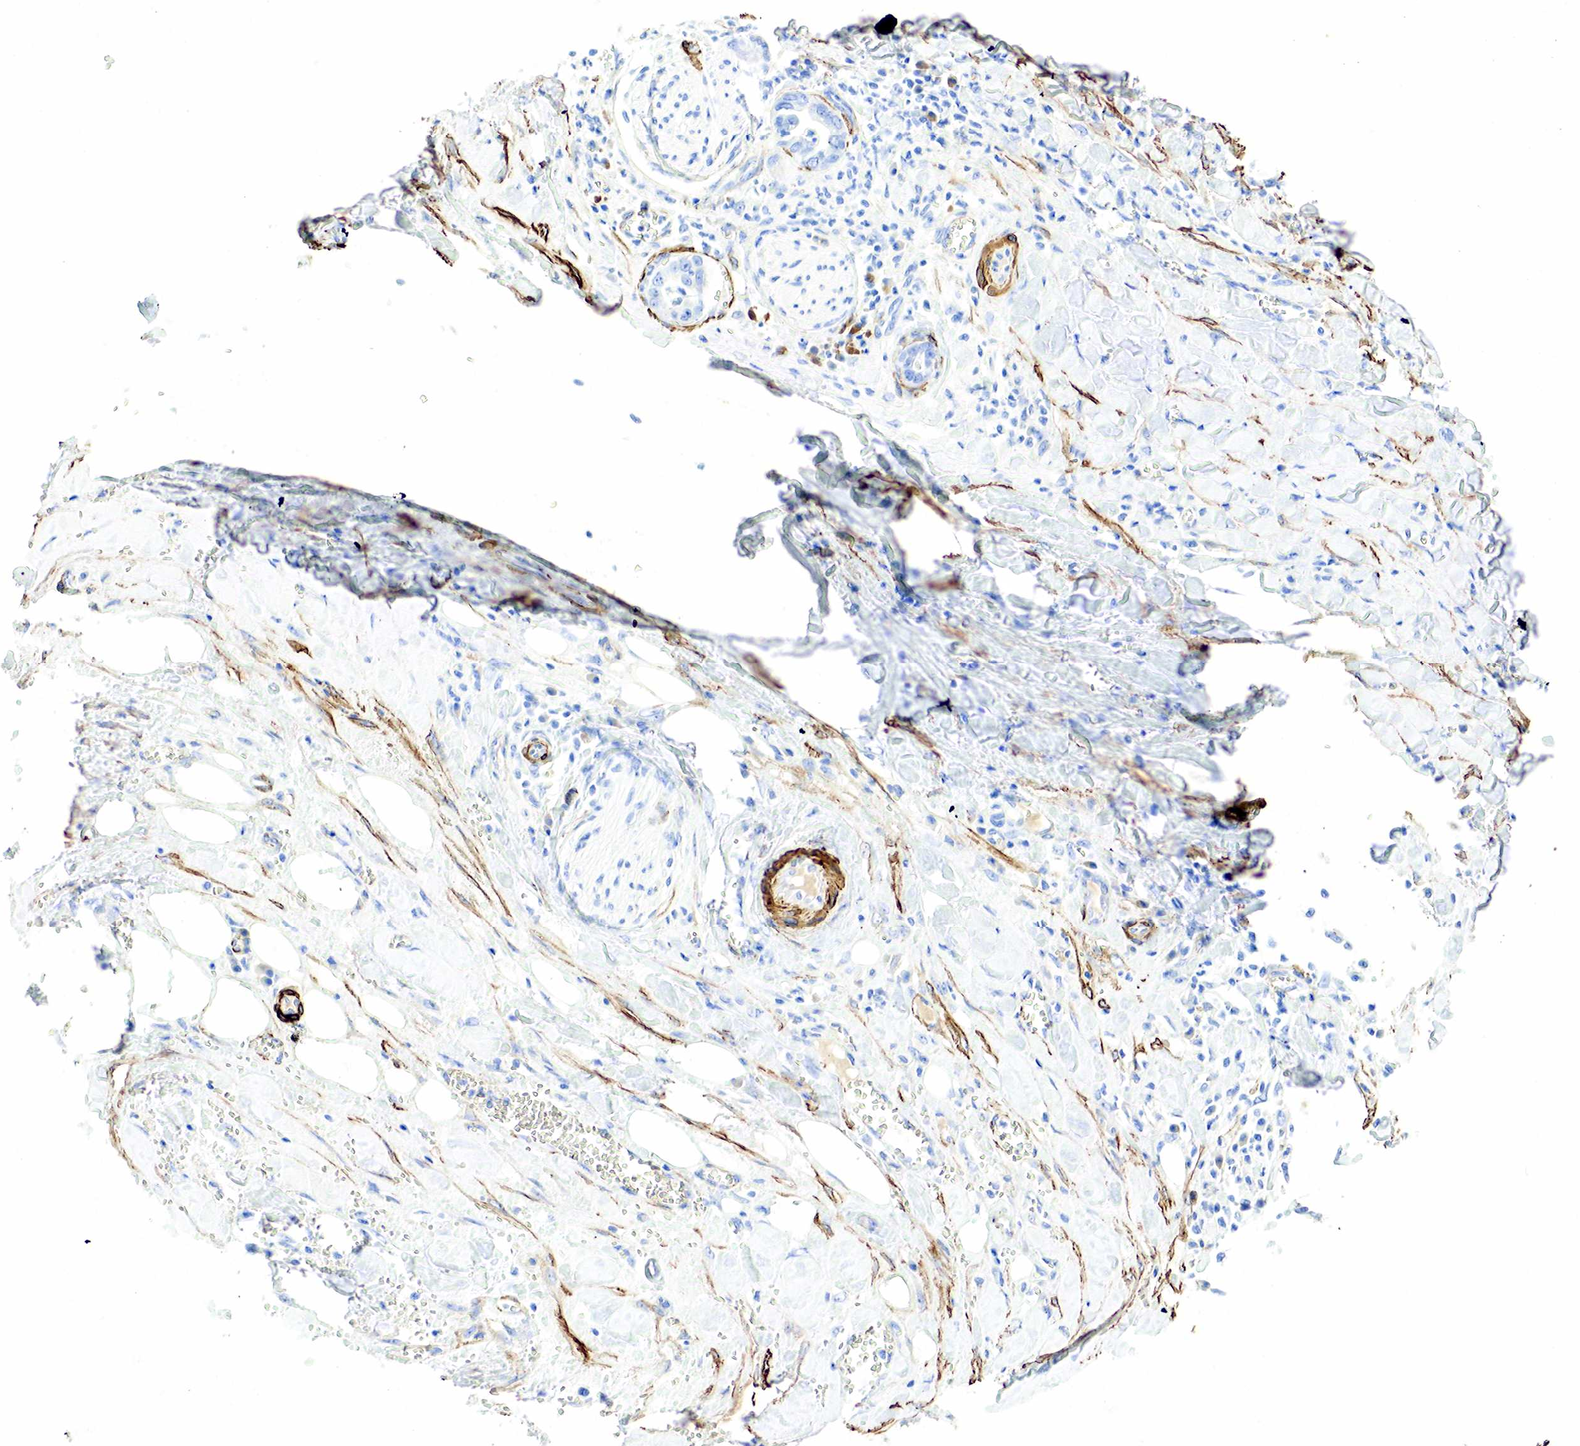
{"staining": {"intensity": "negative", "quantity": "none", "location": "none"}, "tissue": "pancreatic cancer", "cell_type": "Tumor cells", "image_type": "cancer", "snomed": [{"axis": "morphology", "description": "Adenocarcinoma, NOS"}, {"axis": "topography", "description": "Pancreas"}], "caption": "Protein analysis of pancreatic cancer exhibits no significant expression in tumor cells.", "gene": "ACTA1", "patient": {"sex": "female", "age": 64}}